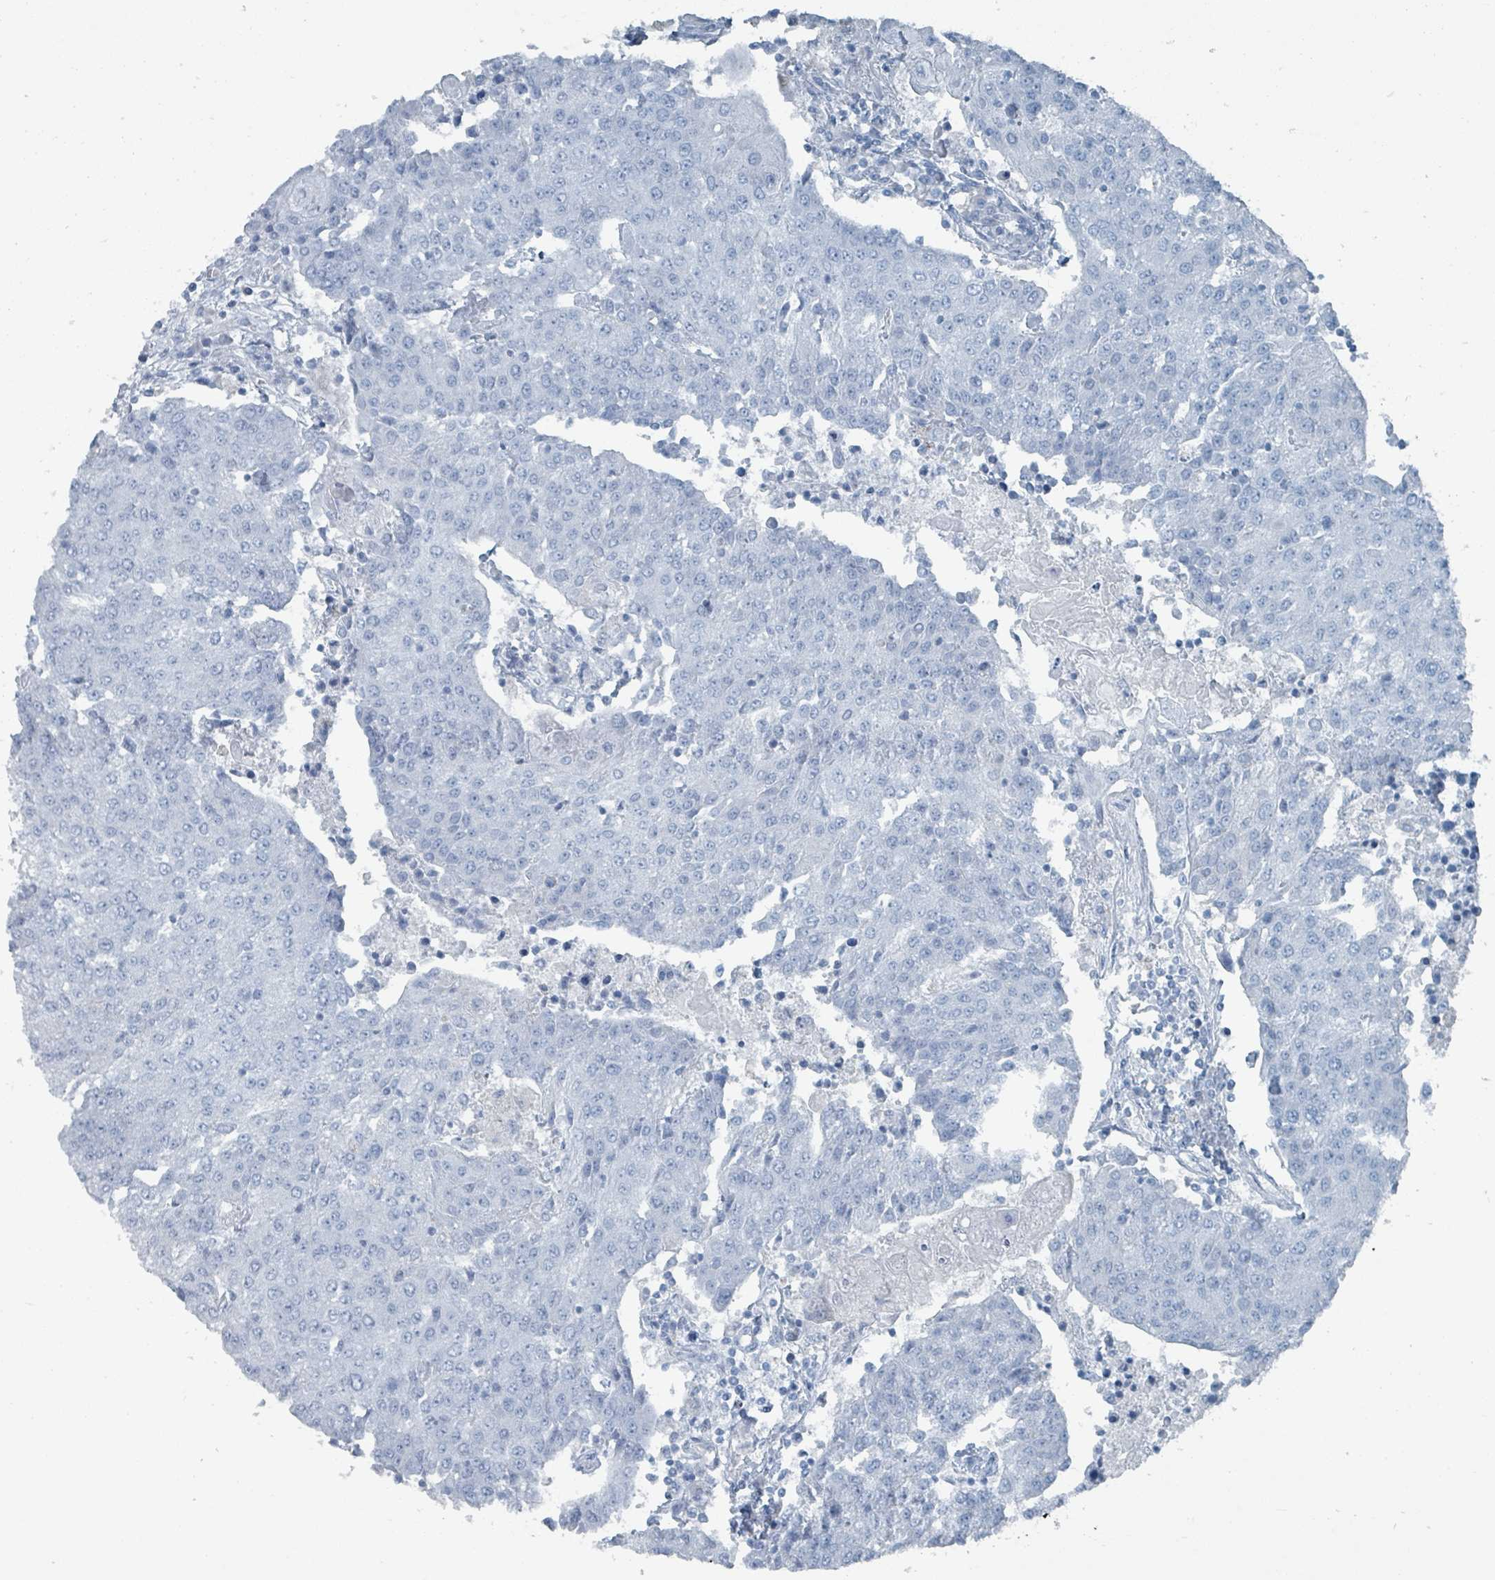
{"staining": {"intensity": "negative", "quantity": "none", "location": "none"}, "tissue": "urothelial cancer", "cell_type": "Tumor cells", "image_type": "cancer", "snomed": [{"axis": "morphology", "description": "Urothelial carcinoma, High grade"}, {"axis": "topography", "description": "Urinary bladder"}], "caption": "Urothelial cancer was stained to show a protein in brown. There is no significant expression in tumor cells.", "gene": "GAMT", "patient": {"sex": "female", "age": 85}}